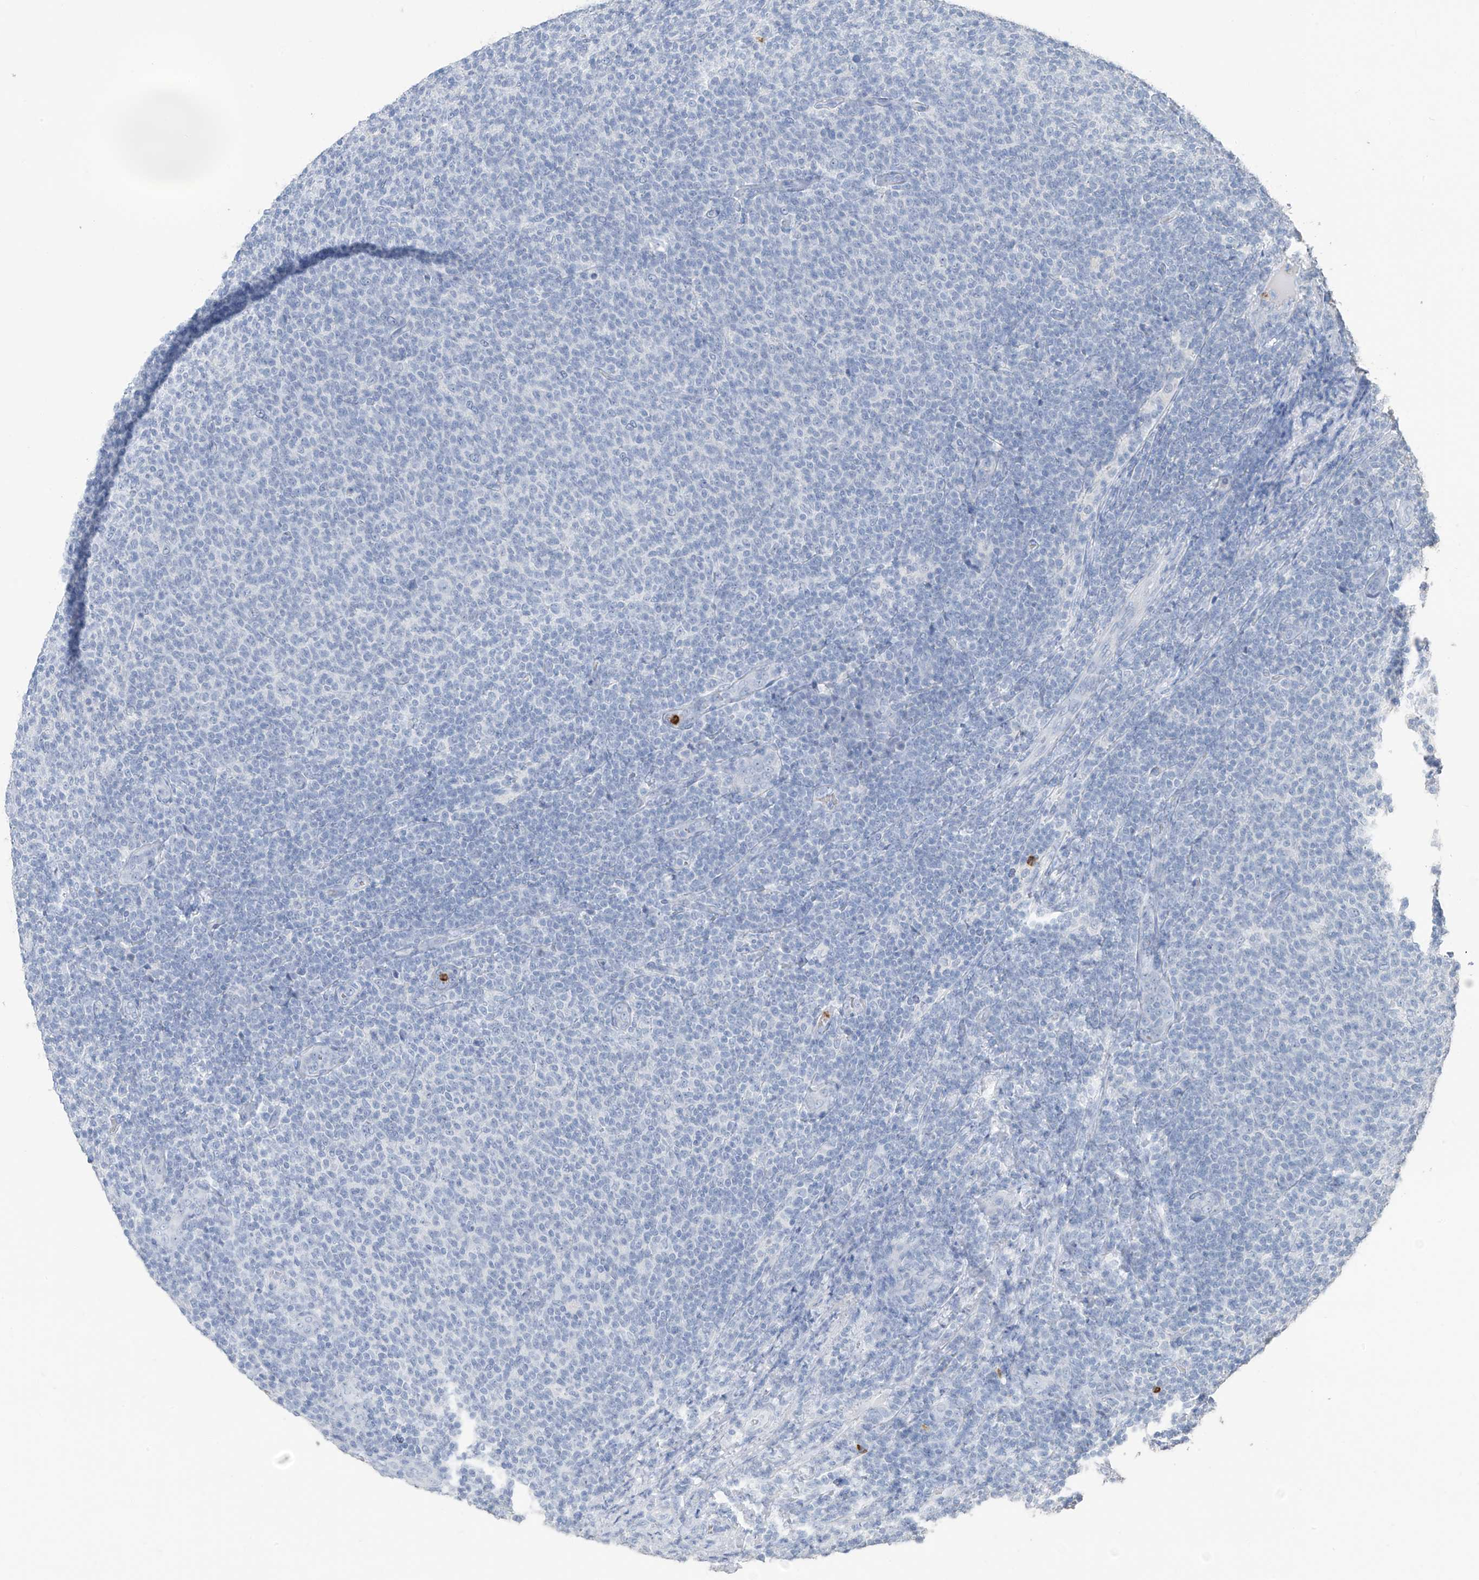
{"staining": {"intensity": "negative", "quantity": "none", "location": "none"}, "tissue": "lymphoma", "cell_type": "Tumor cells", "image_type": "cancer", "snomed": [{"axis": "morphology", "description": "Malignant lymphoma, non-Hodgkin's type, Low grade"}, {"axis": "topography", "description": "Lymph node"}], "caption": "Protein analysis of malignant lymphoma, non-Hodgkin's type (low-grade) shows no significant positivity in tumor cells.", "gene": "PAFAH1B3", "patient": {"sex": "male", "age": 66}}